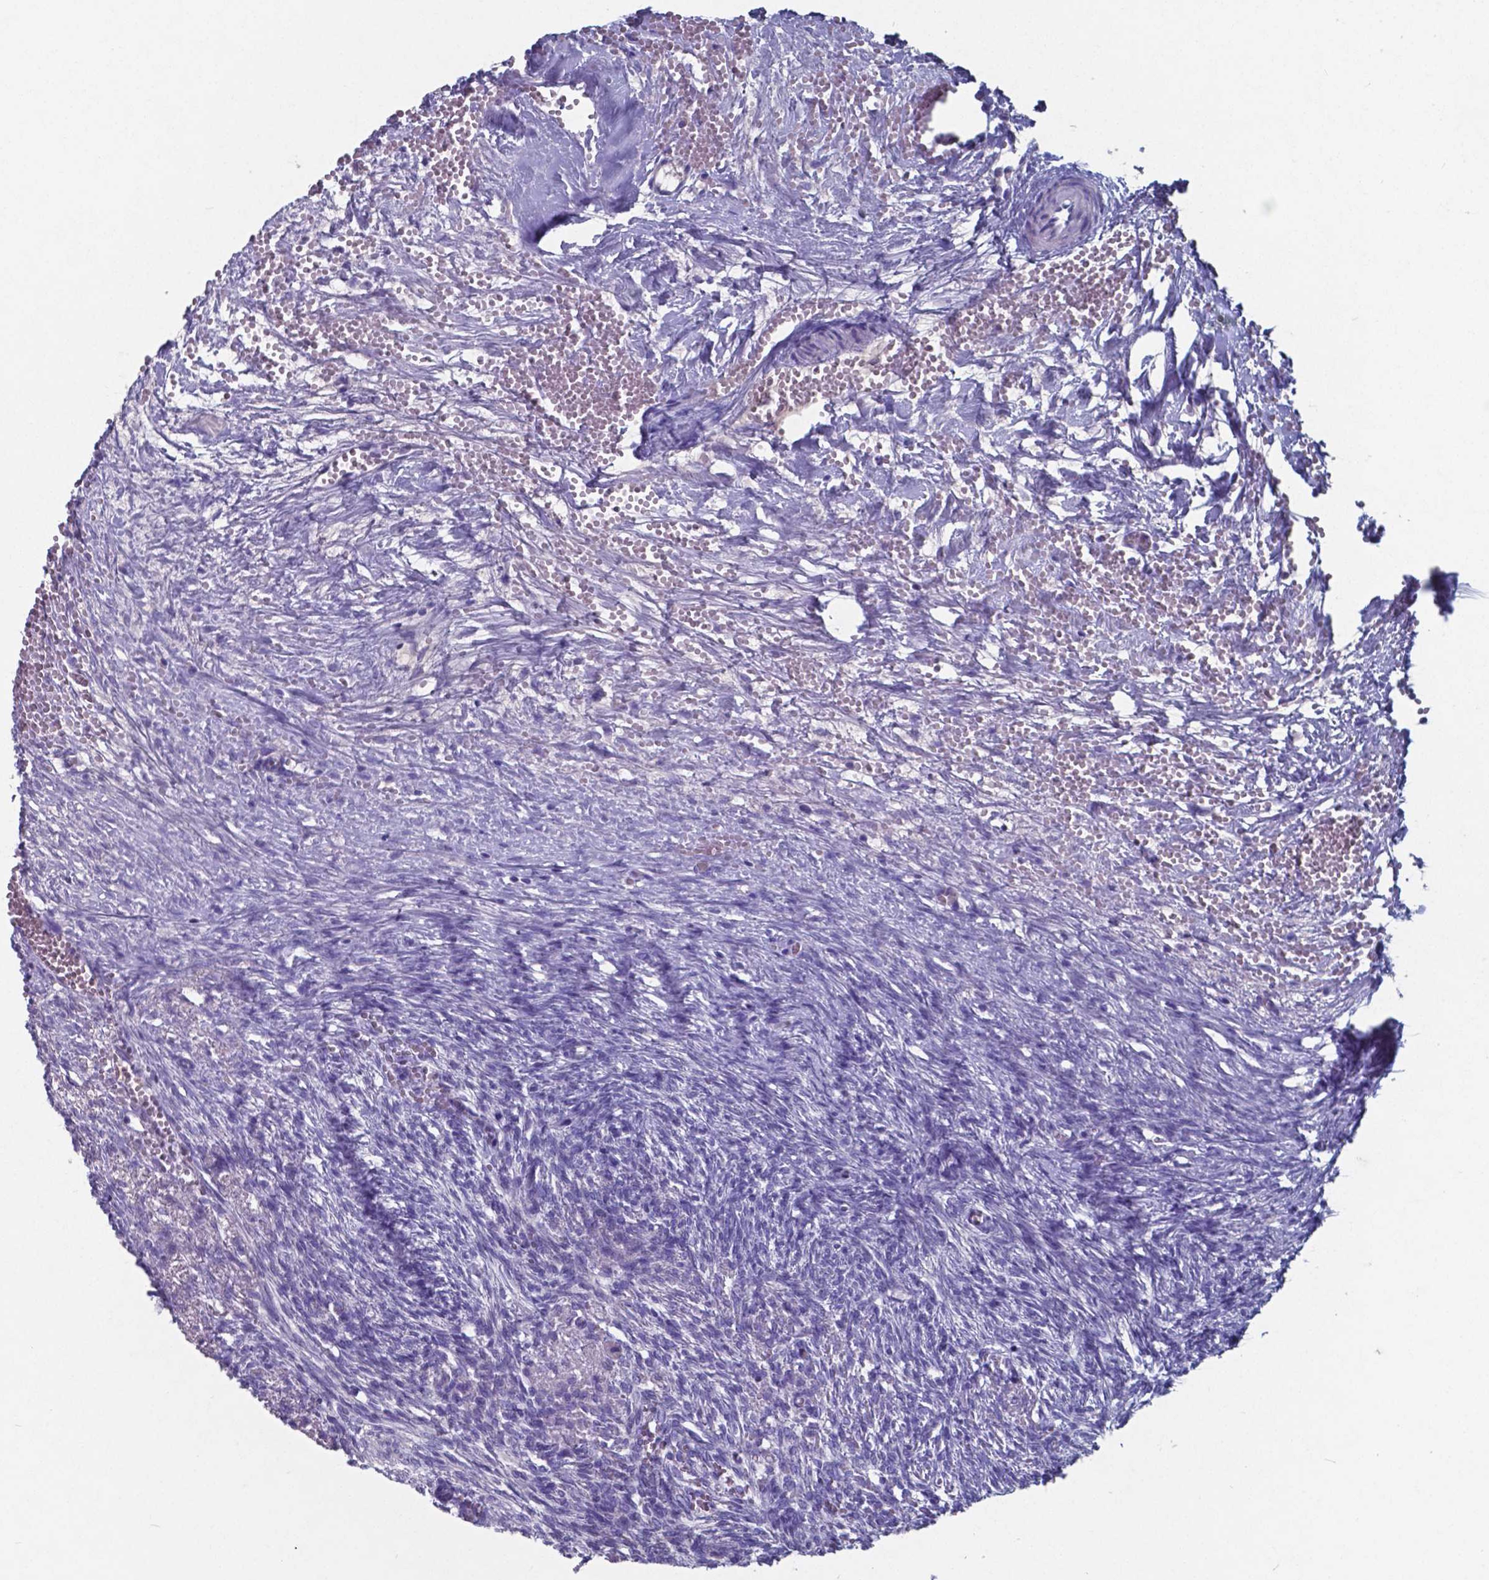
{"staining": {"intensity": "negative", "quantity": "none", "location": "none"}, "tissue": "ovary", "cell_type": "Ovarian stroma cells", "image_type": "normal", "snomed": [{"axis": "morphology", "description": "Normal tissue, NOS"}, {"axis": "topography", "description": "Ovary"}], "caption": "This is an IHC photomicrograph of benign ovary. There is no expression in ovarian stroma cells.", "gene": "TTR", "patient": {"sex": "female", "age": 46}}